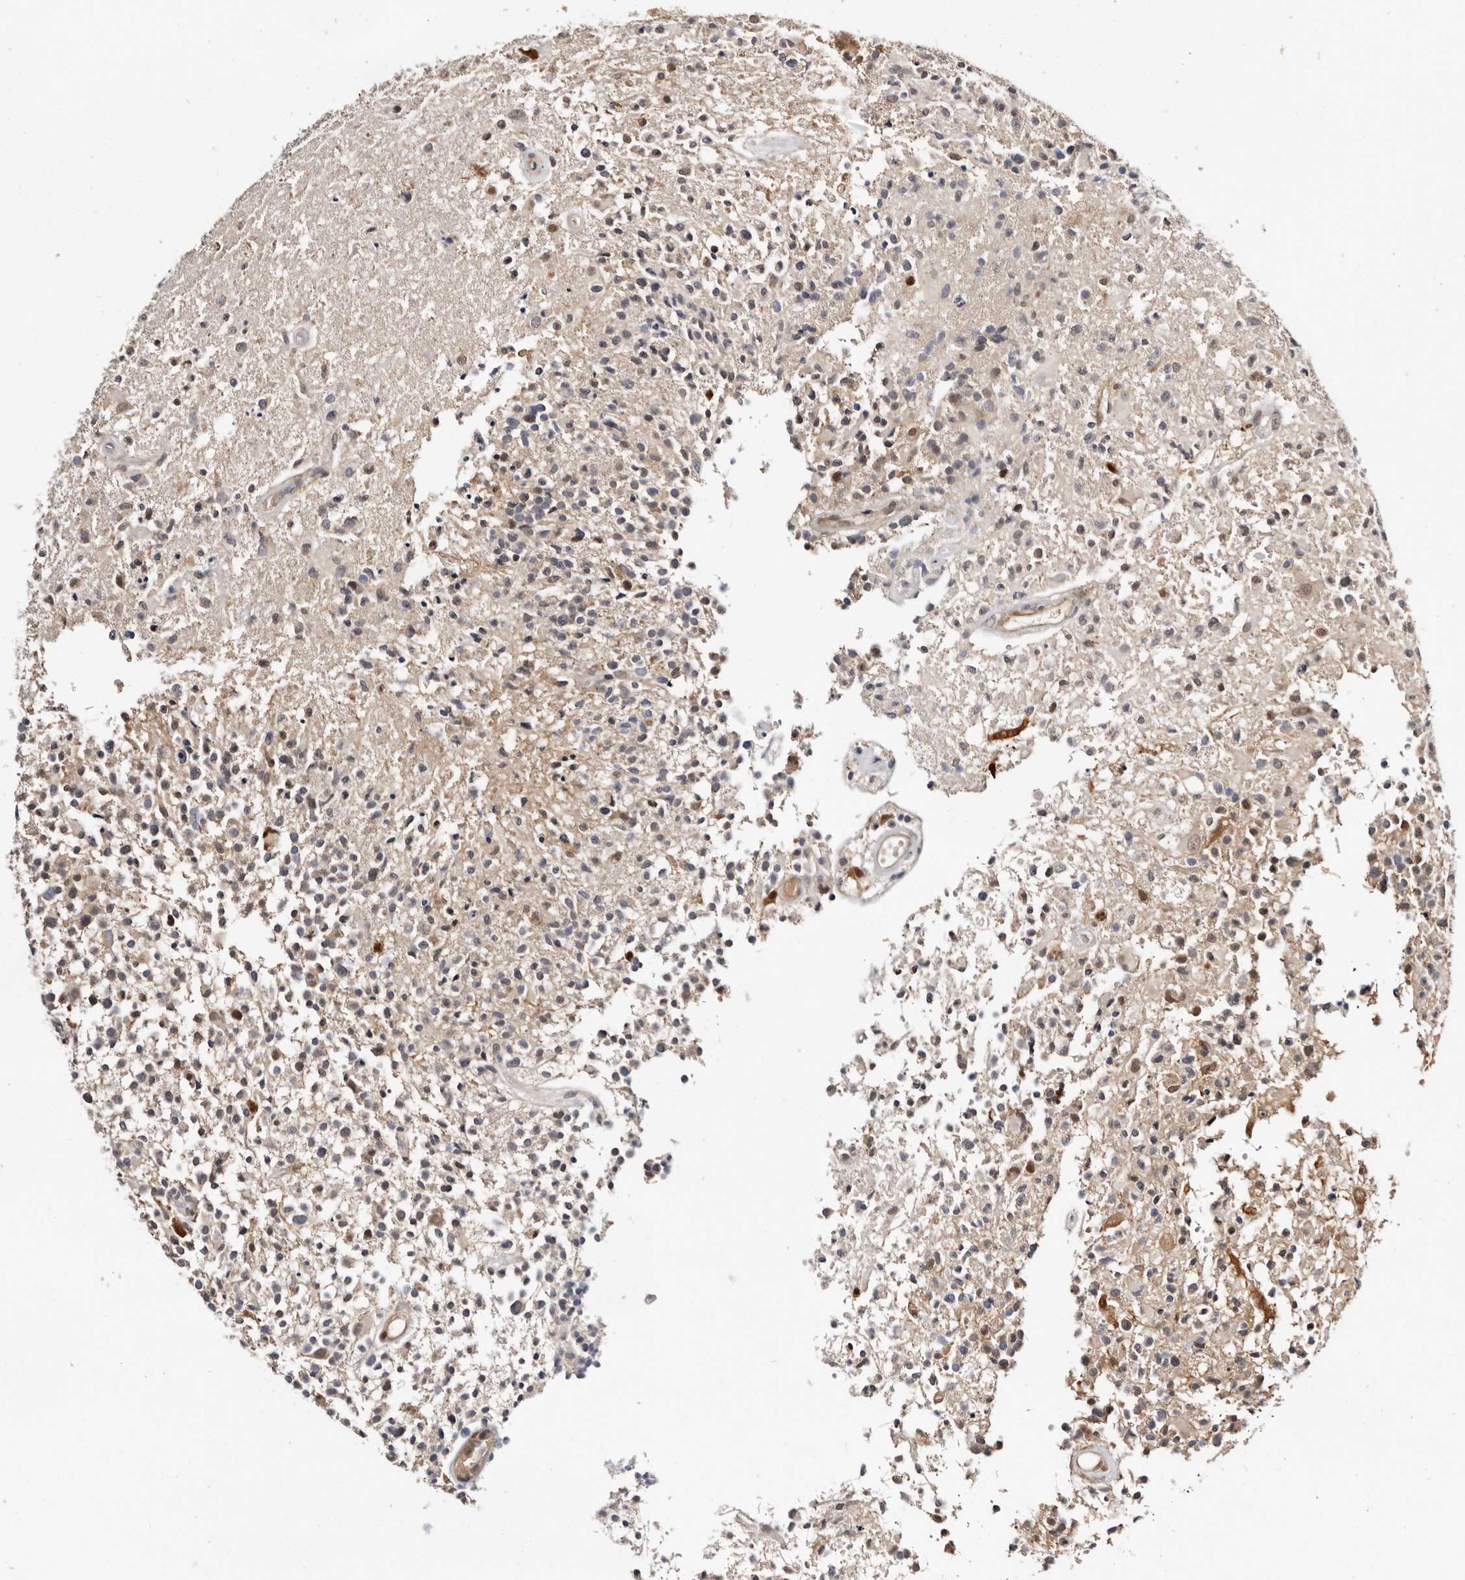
{"staining": {"intensity": "negative", "quantity": "none", "location": "none"}, "tissue": "glioma", "cell_type": "Tumor cells", "image_type": "cancer", "snomed": [{"axis": "morphology", "description": "Glioma, malignant, High grade"}, {"axis": "morphology", "description": "Glioblastoma, NOS"}, {"axis": "topography", "description": "Brain"}], "caption": "An image of high-grade glioma (malignant) stained for a protein demonstrates no brown staining in tumor cells.", "gene": "TP53I3", "patient": {"sex": "male", "age": 60}}